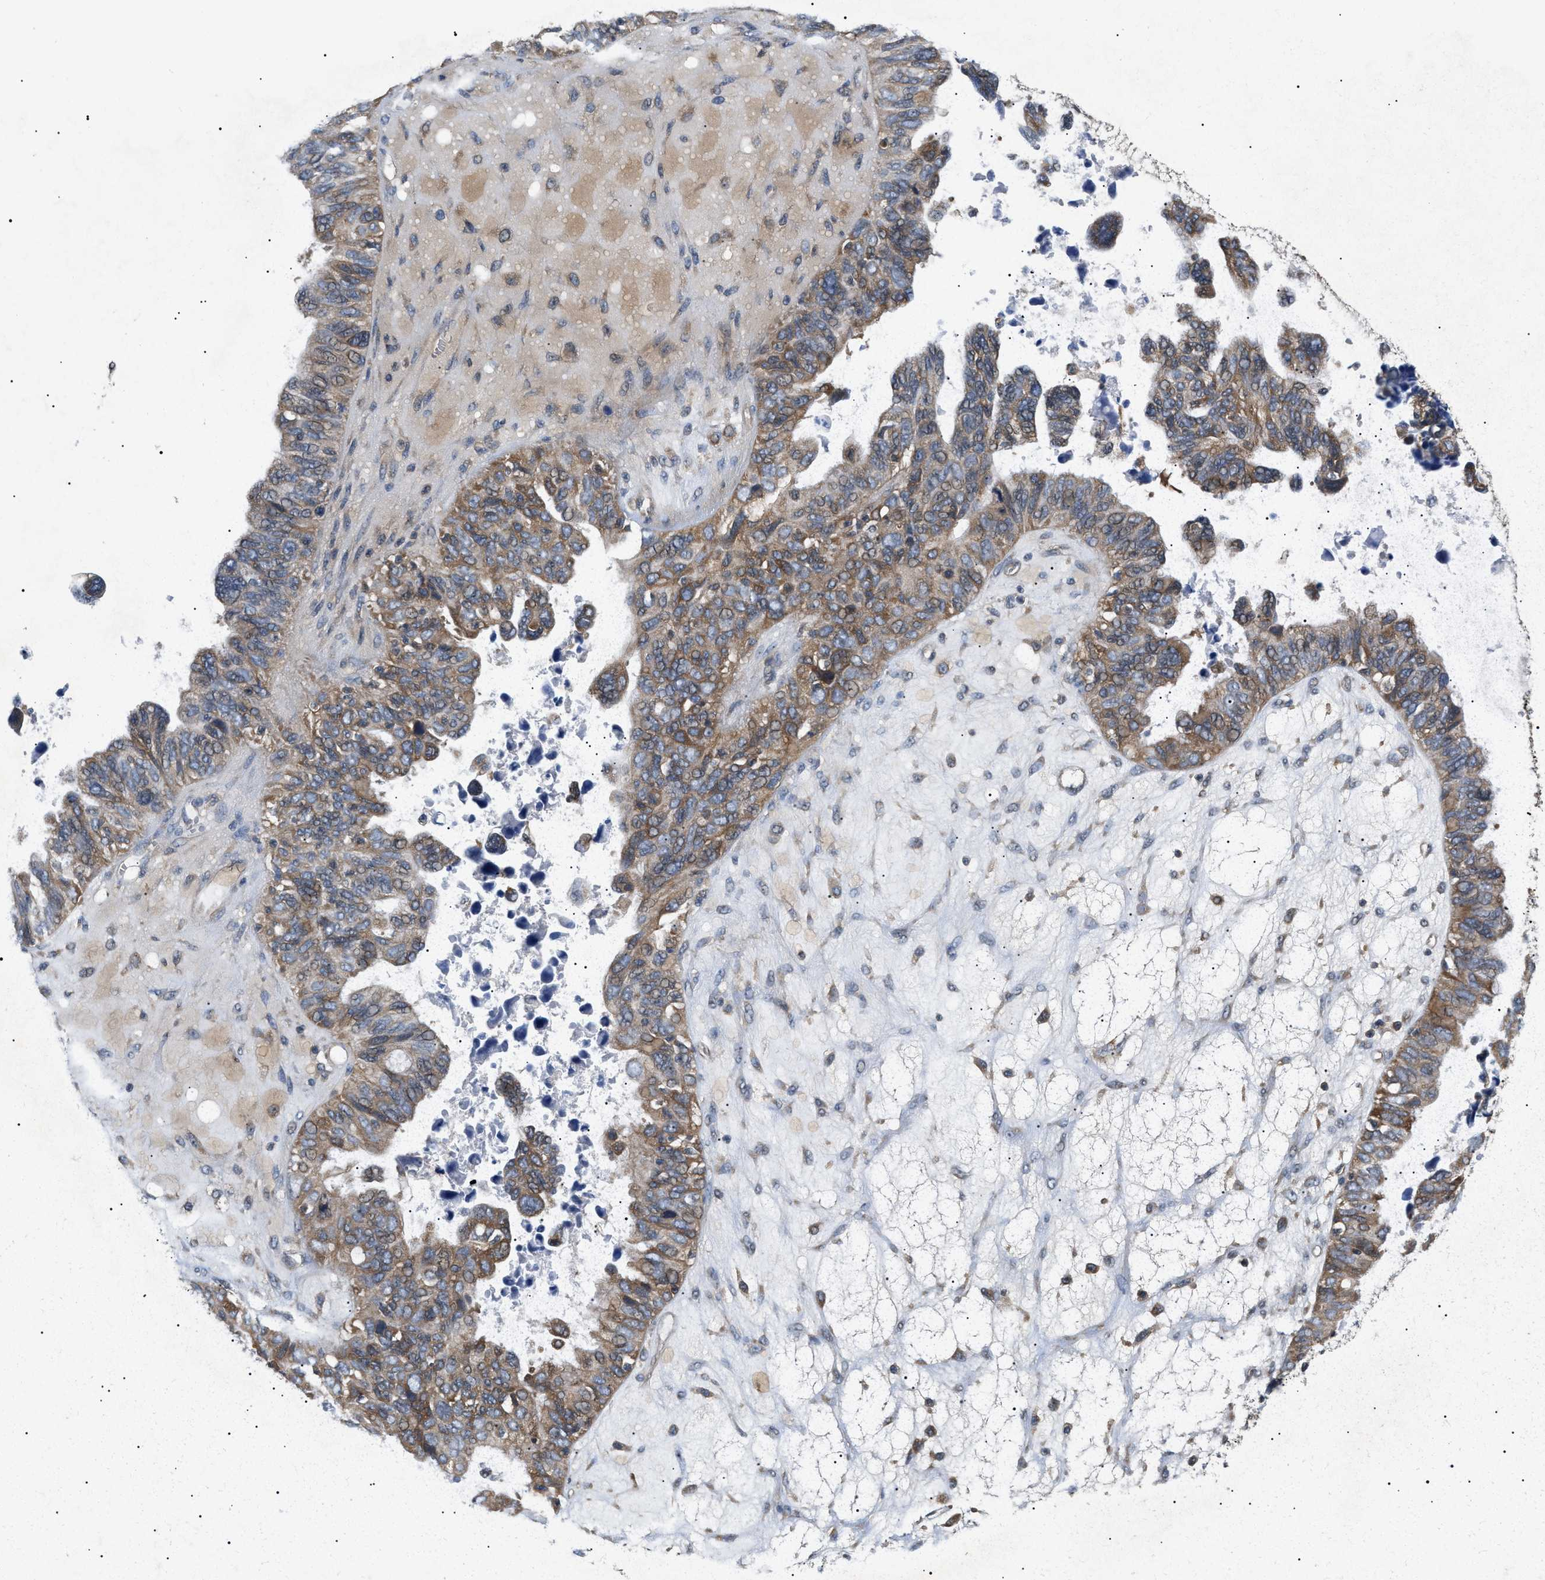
{"staining": {"intensity": "moderate", "quantity": ">75%", "location": "cytoplasmic/membranous"}, "tissue": "ovarian cancer", "cell_type": "Tumor cells", "image_type": "cancer", "snomed": [{"axis": "morphology", "description": "Cystadenocarcinoma, serous, NOS"}, {"axis": "topography", "description": "Ovary"}], "caption": "Serous cystadenocarcinoma (ovarian) tissue shows moderate cytoplasmic/membranous expression in about >75% of tumor cells", "gene": "PPM1B", "patient": {"sex": "female", "age": 79}}